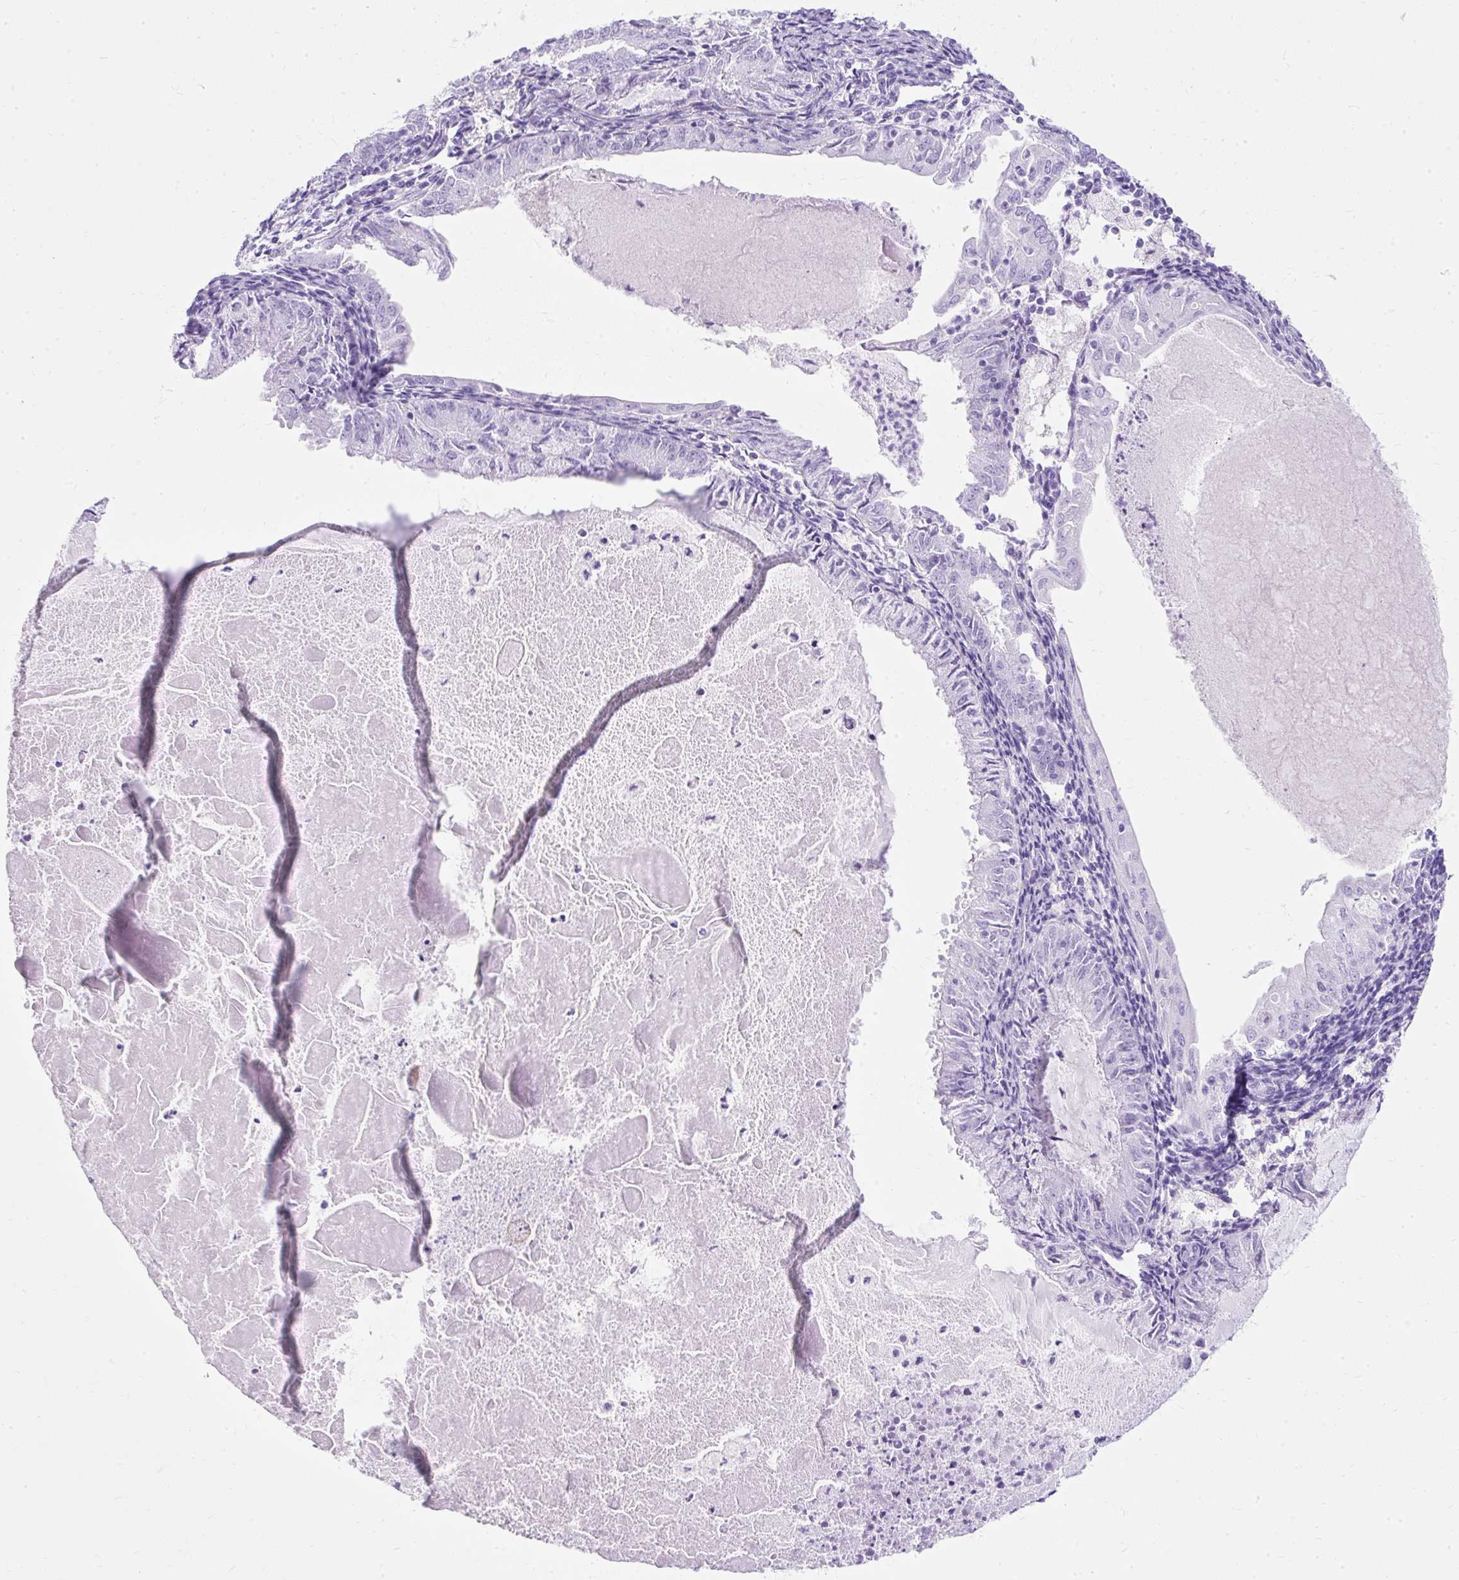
{"staining": {"intensity": "negative", "quantity": "none", "location": "none"}, "tissue": "endometrial cancer", "cell_type": "Tumor cells", "image_type": "cancer", "snomed": [{"axis": "morphology", "description": "Adenocarcinoma, NOS"}, {"axis": "topography", "description": "Endometrium"}], "caption": "There is no significant expression in tumor cells of endometrial cancer (adenocarcinoma). Nuclei are stained in blue.", "gene": "PVALB", "patient": {"sex": "female", "age": 57}}